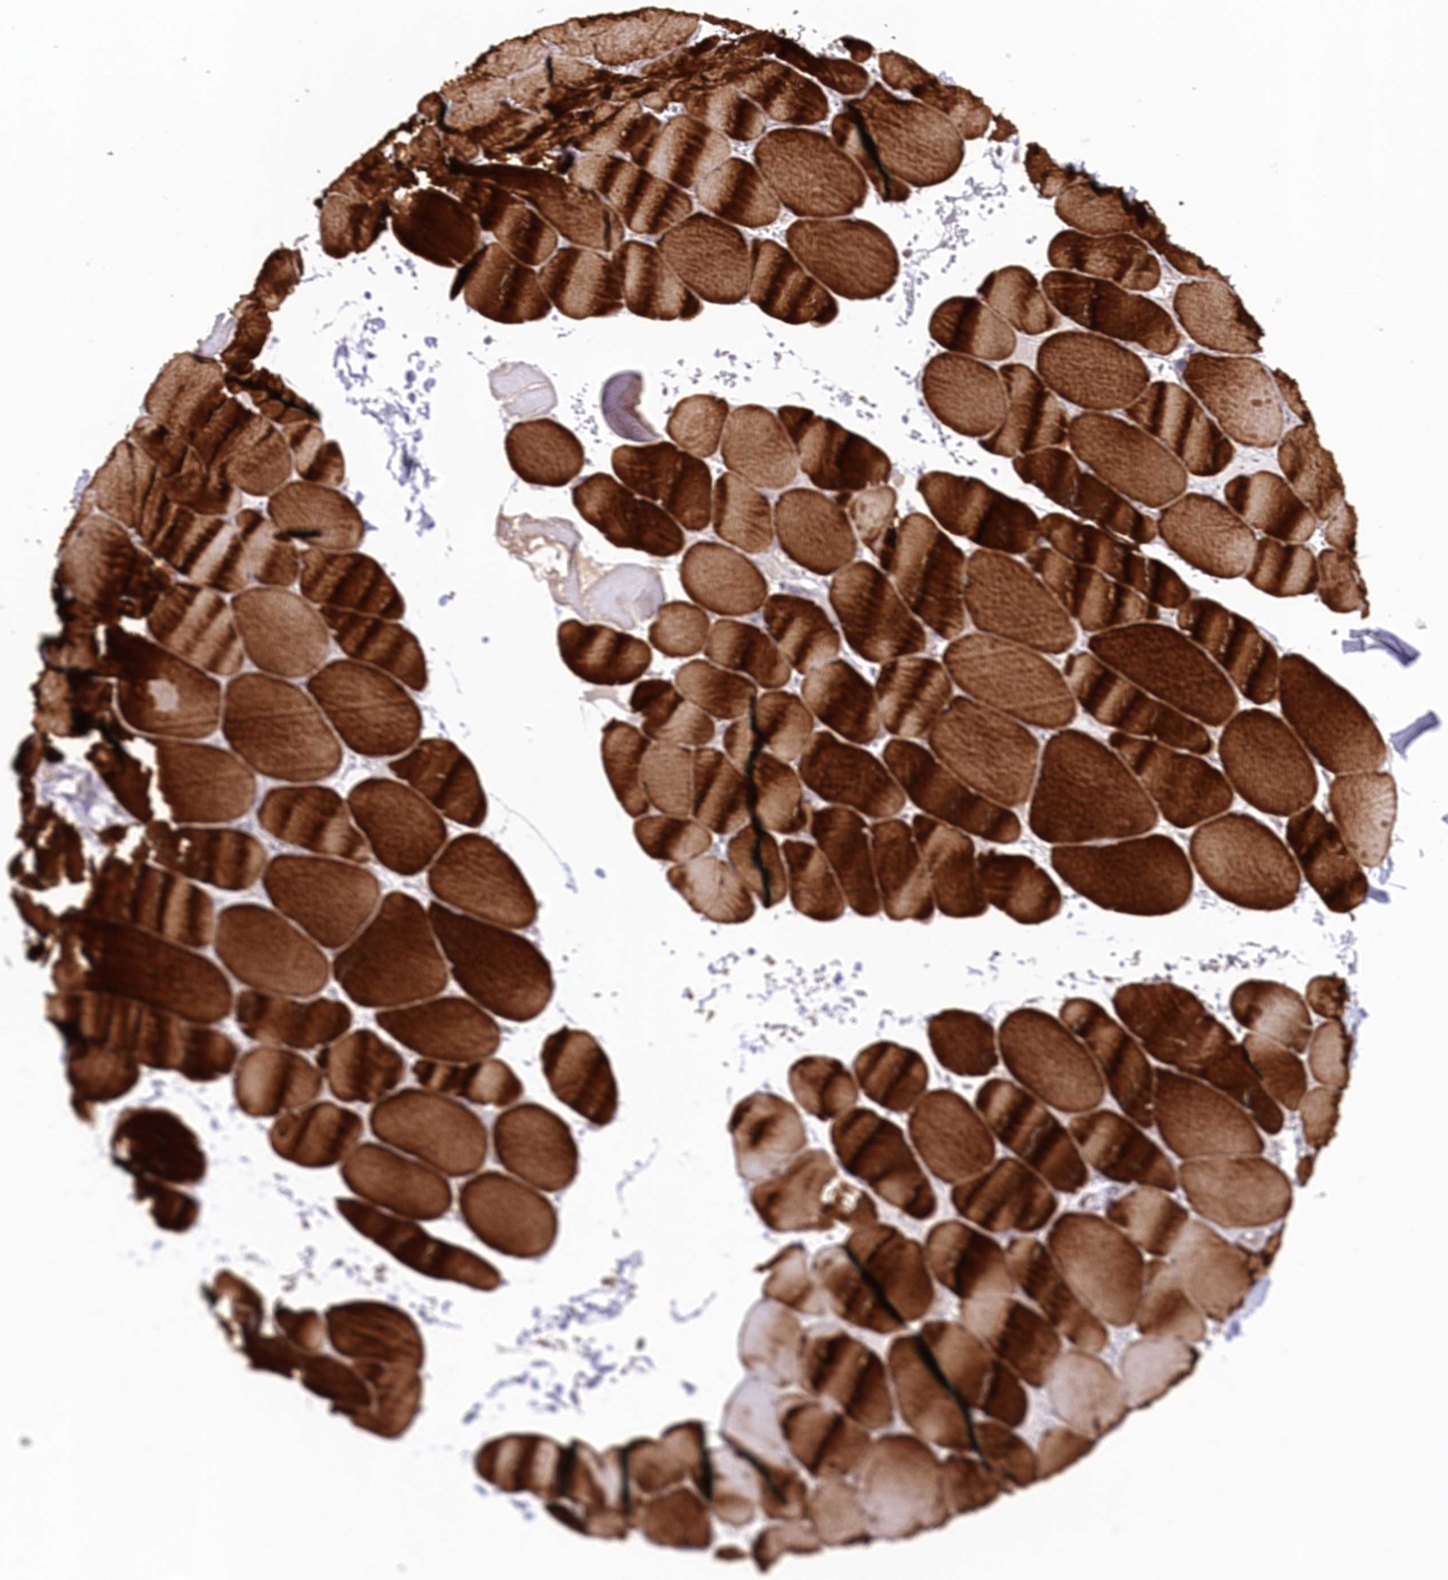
{"staining": {"intensity": "strong", "quantity": ">75%", "location": "cytoplasmic/membranous"}, "tissue": "skeletal muscle", "cell_type": "Myocytes", "image_type": "normal", "snomed": [{"axis": "morphology", "description": "Normal tissue, NOS"}, {"axis": "topography", "description": "Skeletal muscle"}, {"axis": "topography", "description": "Head-Neck"}], "caption": "Myocytes demonstrate high levels of strong cytoplasmic/membranous expression in about >75% of cells in unremarkable skeletal muscle.", "gene": "SNED1", "patient": {"sex": "male", "age": 66}}